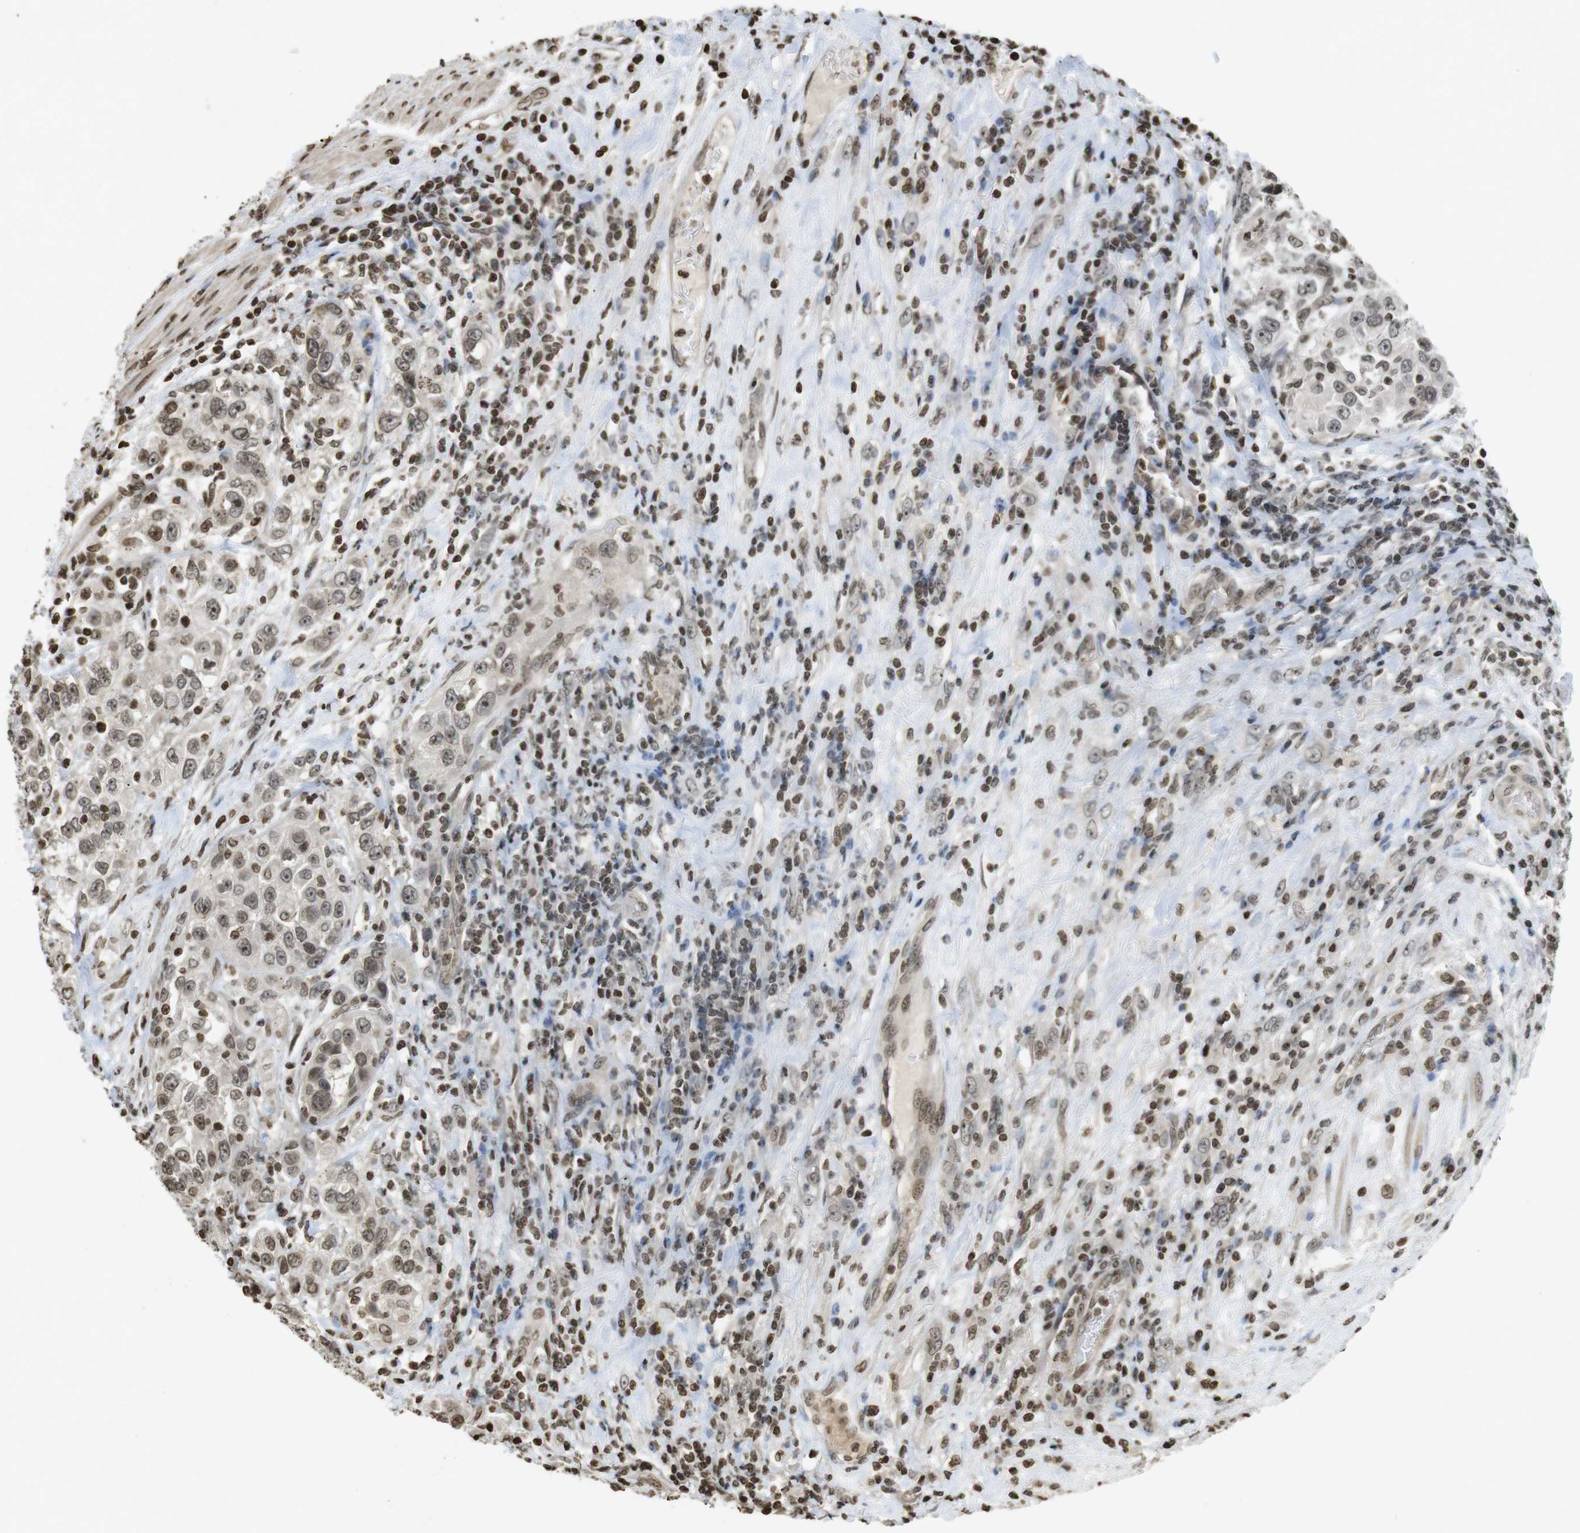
{"staining": {"intensity": "moderate", "quantity": ">75%", "location": "nuclear"}, "tissue": "urothelial cancer", "cell_type": "Tumor cells", "image_type": "cancer", "snomed": [{"axis": "morphology", "description": "Urothelial carcinoma, High grade"}, {"axis": "topography", "description": "Urinary bladder"}], "caption": "Immunohistochemical staining of human urothelial cancer demonstrates medium levels of moderate nuclear protein expression in approximately >75% of tumor cells.", "gene": "FOXA3", "patient": {"sex": "female", "age": 80}}